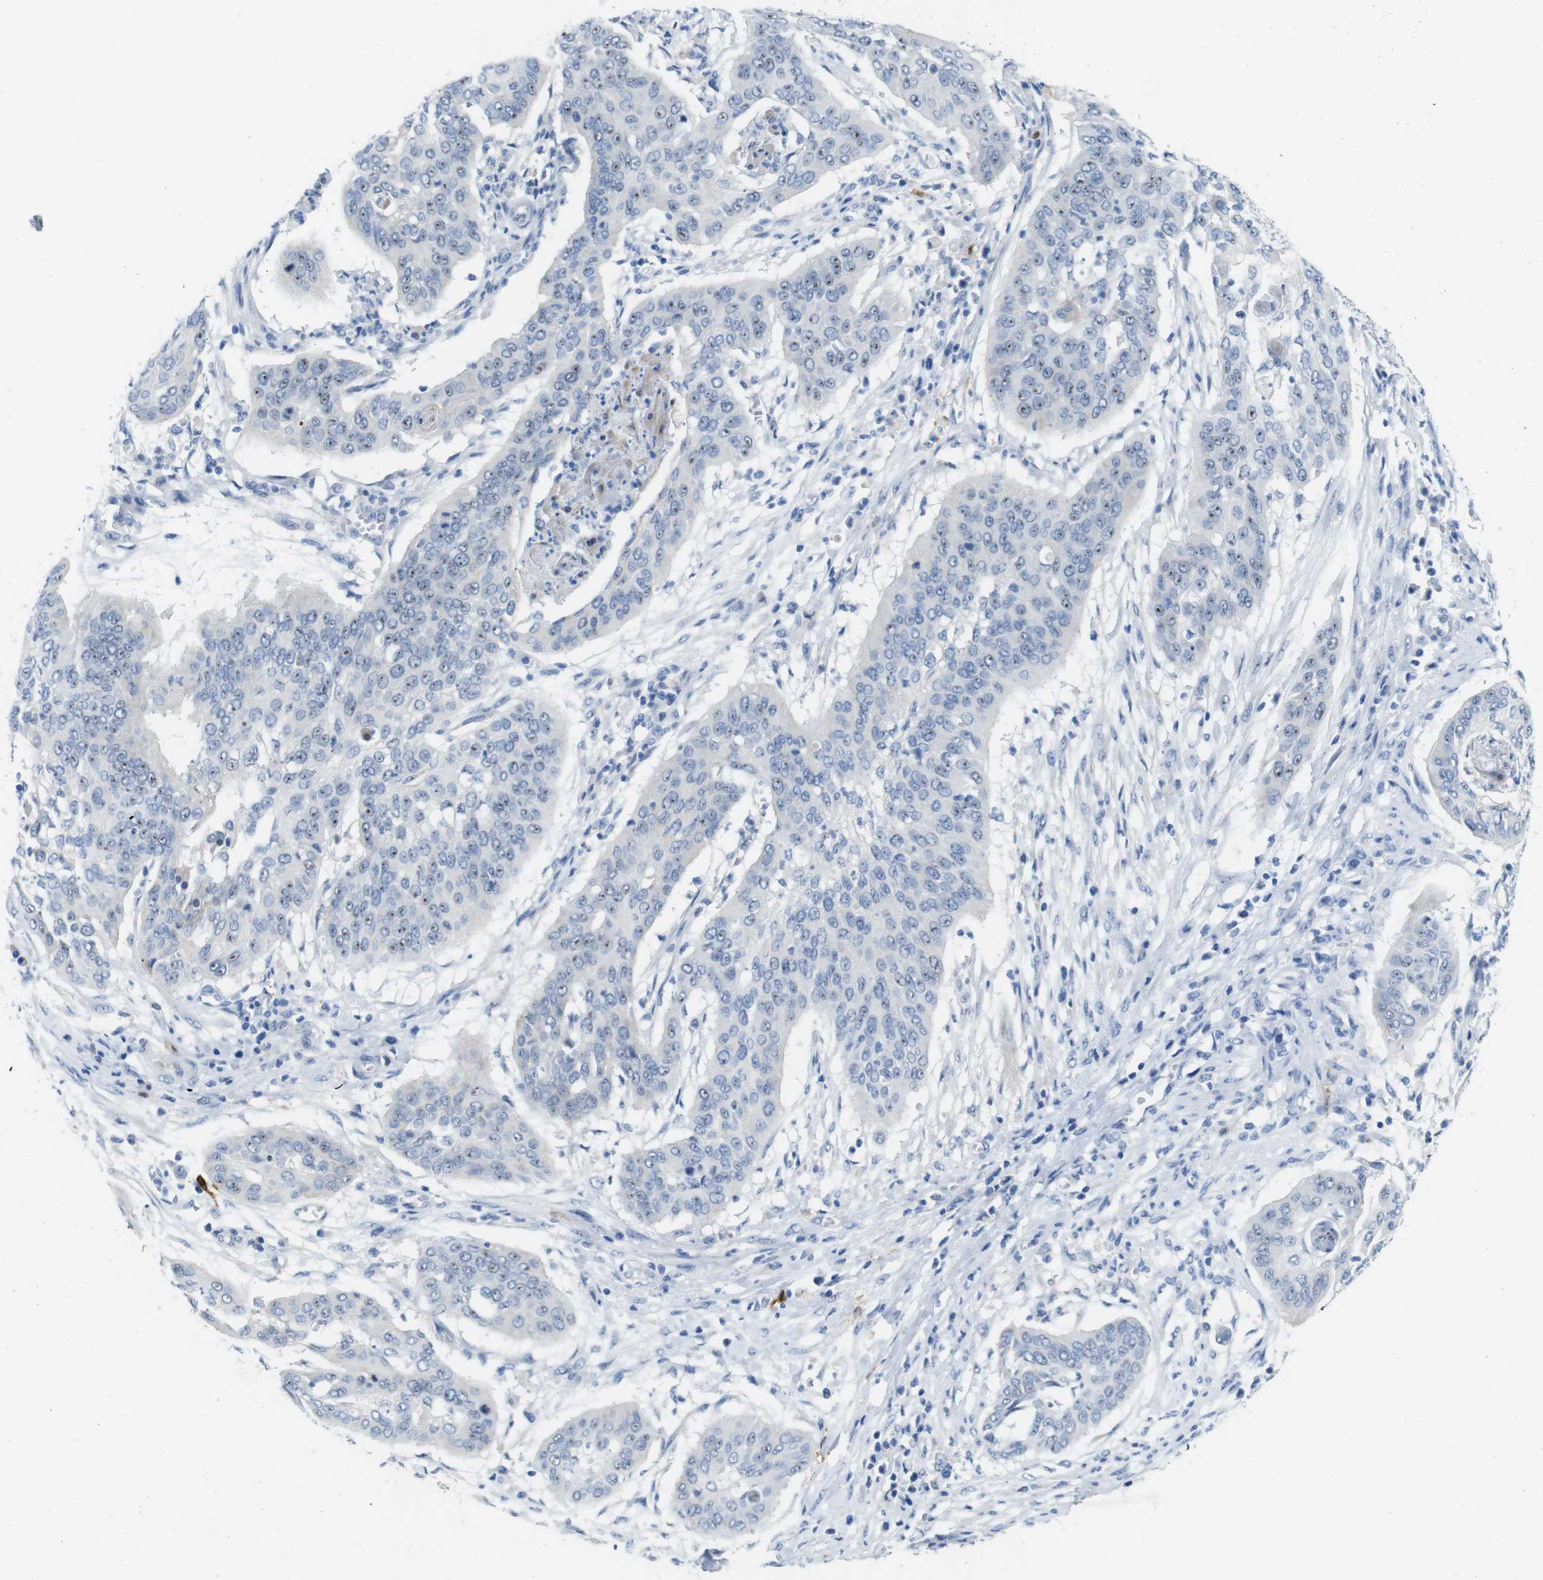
{"staining": {"intensity": "moderate", "quantity": ">75%", "location": "nuclear"}, "tissue": "cervical cancer", "cell_type": "Tumor cells", "image_type": "cancer", "snomed": [{"axis": "morphology", "description": "Squamous cell carcinoma, NOS"}, {"axis": "topography", "description": "Cervix"}], "caption": "Protein expression analysis of cervical squamous cell carcinoma exhibits moderate nuclear staining in about >75% of tumor cells.", "gene": "C1orf210", "patient": {"sex": "female", "age": 39}}